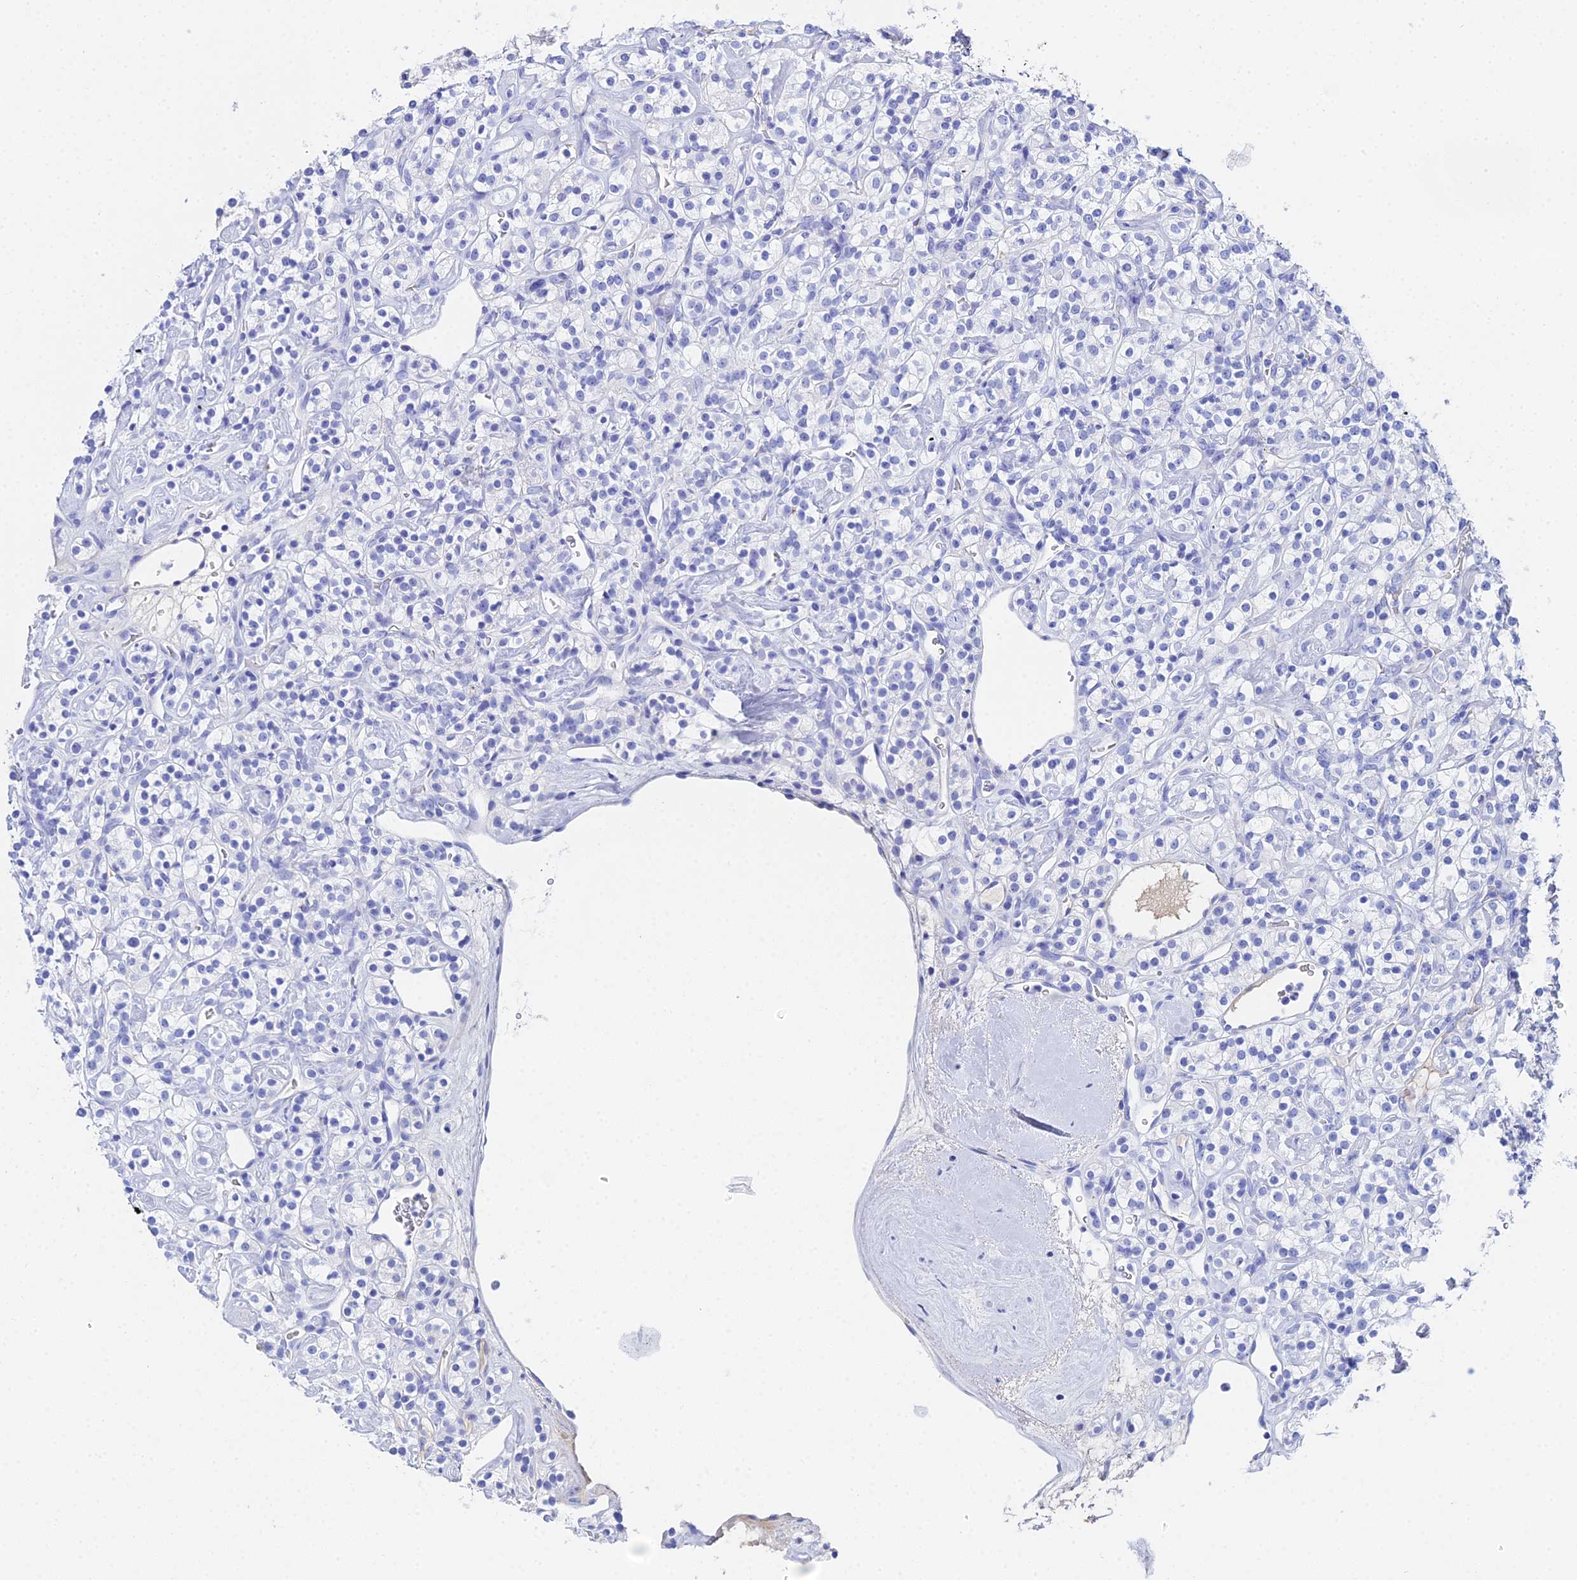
{"staining": {"intensity": "negative", "quantity": "none", "location": "none"}, "tissue": "renal cancer", "cell_type": "Tumor cells", "image_type": "cancer", "snomed": [{"axis": "morphology", "description": "Adenocarcinoma, NOS"}, {"axis": "topography", "description": "Kidney"}], "caption": "Renal adenocarcinoma was stained to show a protein in brown. There is no significant positivity in tumor cells.", "gene": "CELA3A", "patient": {"sex": "male", "age": 77}}